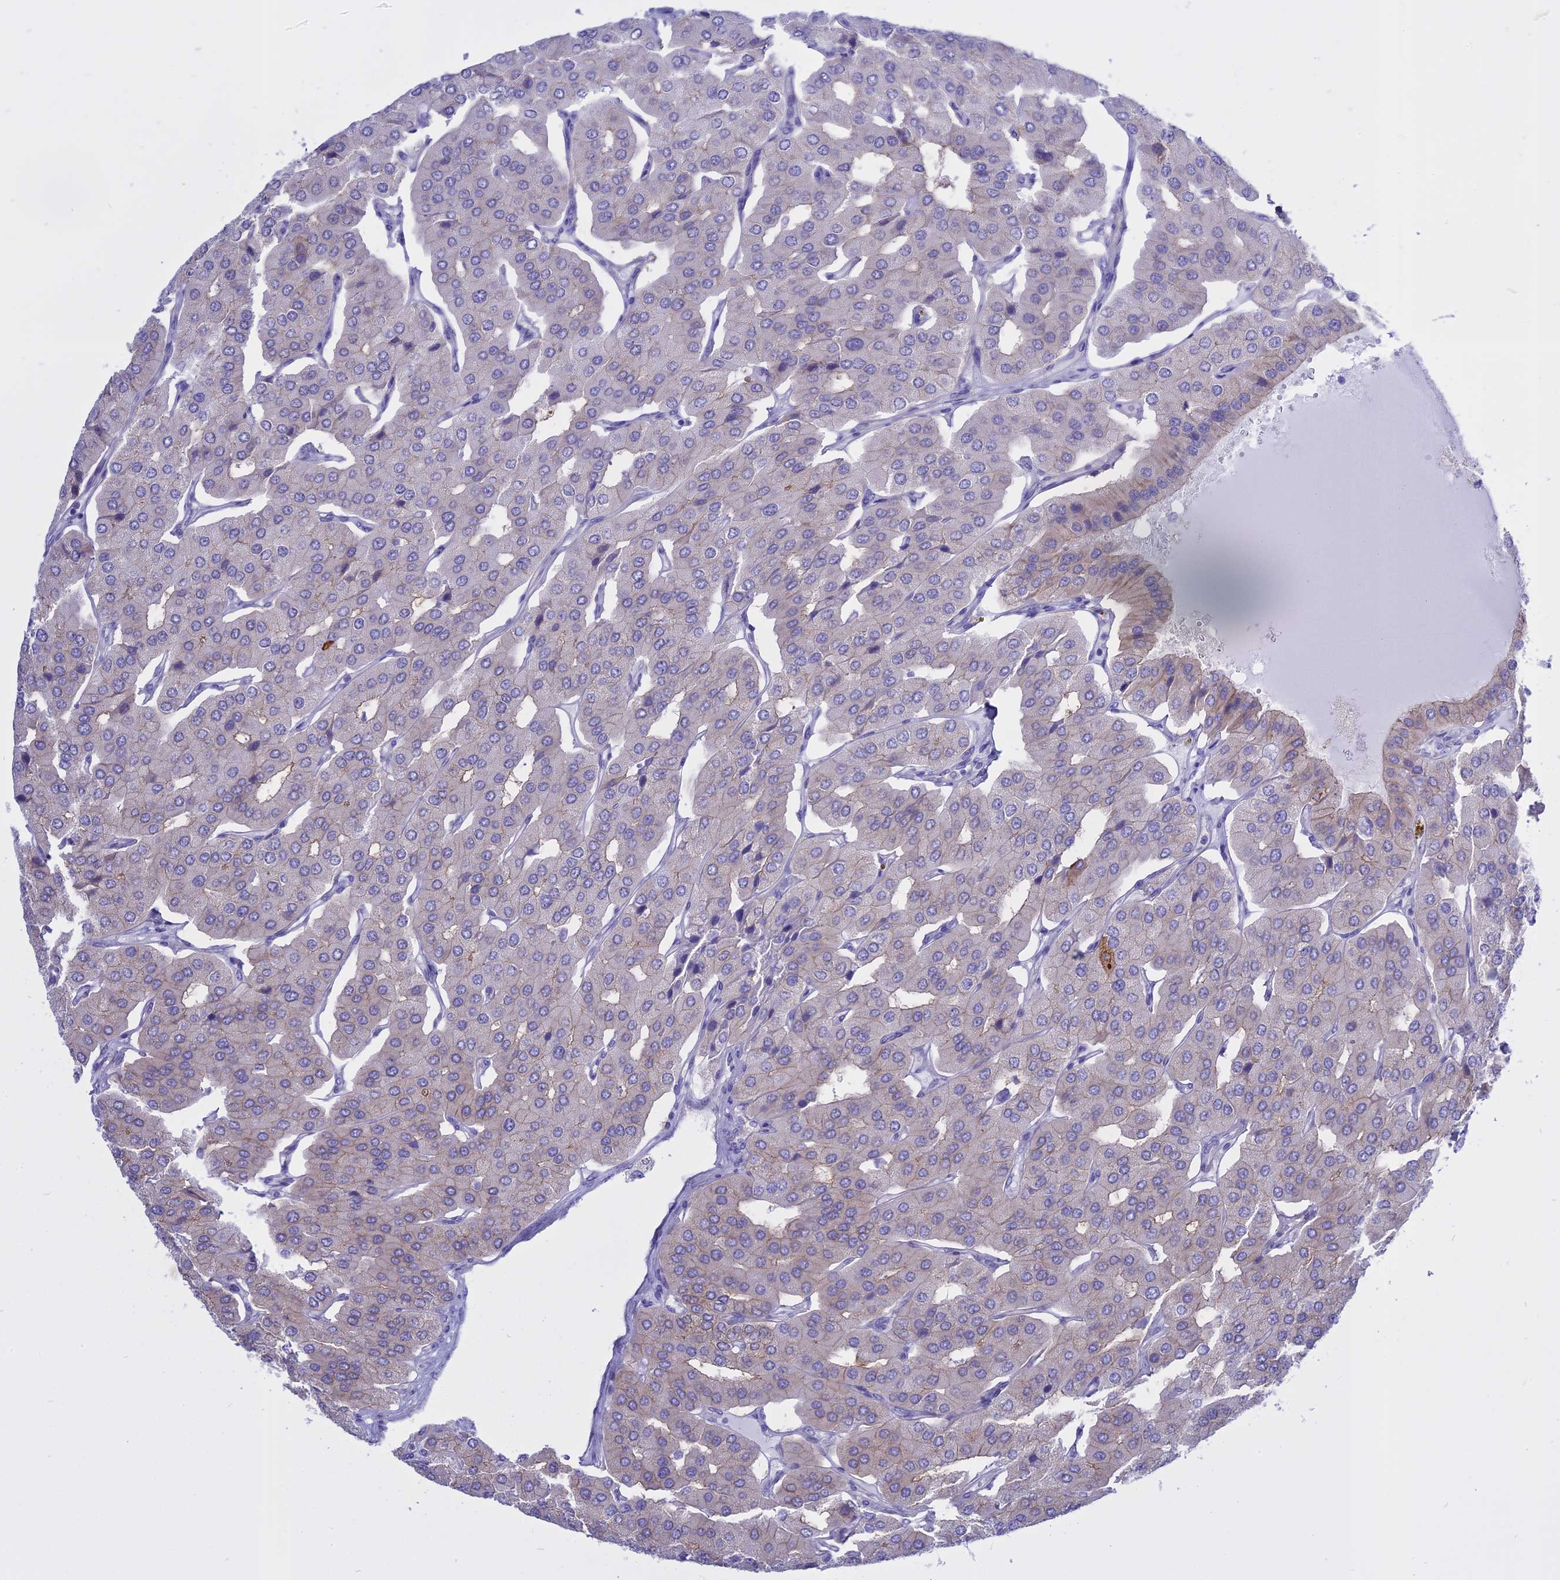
{"staining": {"intensity": "weak", "quantity": "<25%", "location": "cytoplasmic/membranous"}, "tissue": "parathyroid gland", "cell_type": "Glandular cells", "image_type": "normal", "snomed": [{"axis": "morphology", "description": "Normal tissue, NOS"}, {"axis": "morphology", "description": "Adenoma, NOS"}, {"axis": "topography", "description": "Parathyroid gland"}], "caption": "Histopathology image shows no significant protein positivity in glandular cells of normal parathyroid gland.", "gene": "AHCYL1", "patient": {"sex": "female", "age": 86}}